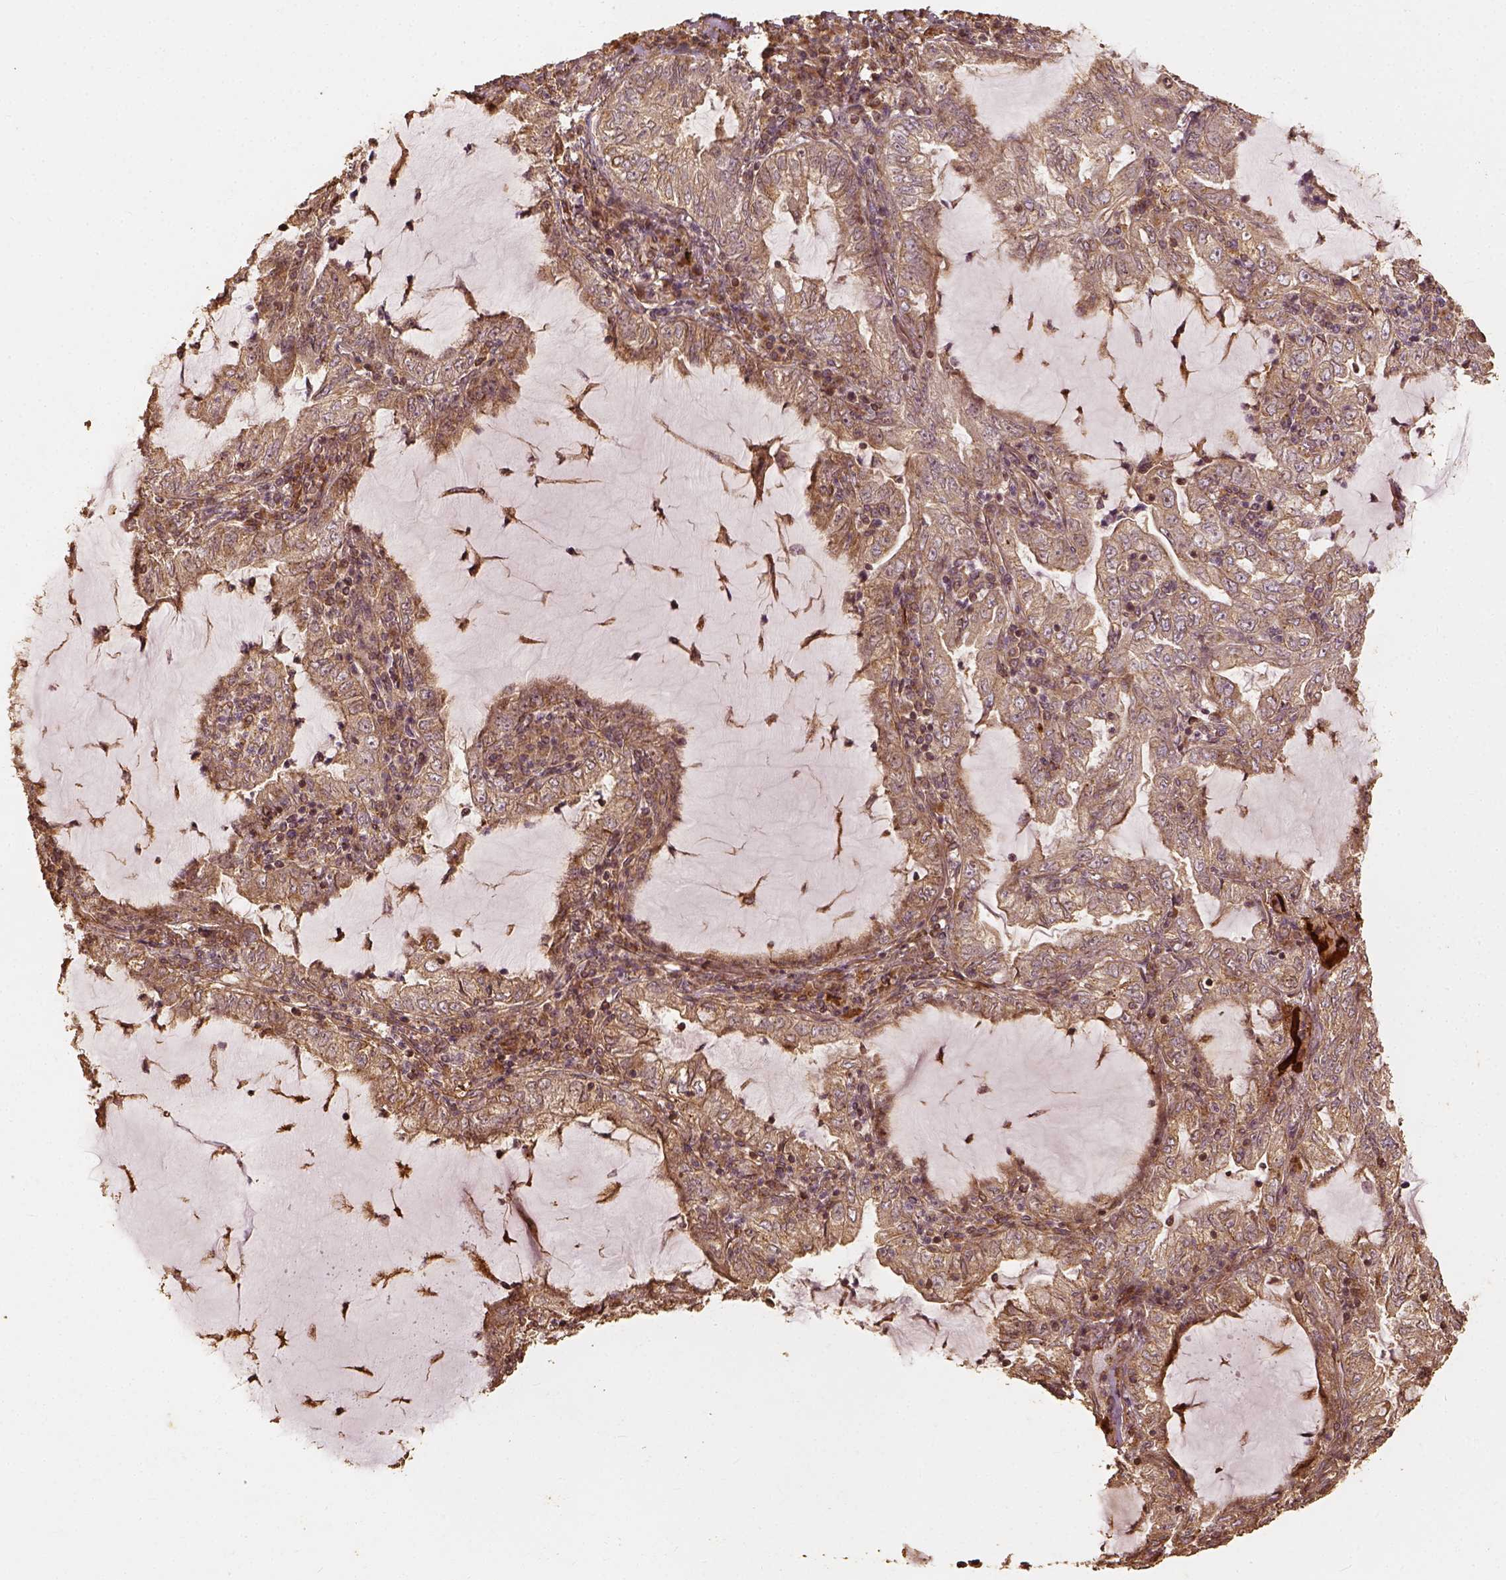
{"staining": {"intensity": "weak", "quantity": ">75%", "location": "cytoplasmic/membranous"}, "tissue": "lung cancer", "cell_type": "Tumor cells", "image_type": "cancer", "snomed": [{"axis": "morphology", "description": "Adenocarcinoma, NOS"}, {"axis": "topography", "description": "Lung"}], "caption": "A brown stain labels weak cytoplasmic/membranous expression of a protein in human lung cancer (adenocarcinoma) tumor cells. (Stains: DAB (3,3'-diaminobenzidine) in brown, nuclei in blue, Microscopy: brightfield microscopy at high magnification).", "gene": "VEGFA", "patient": {"sex": "female", "age": 73}}